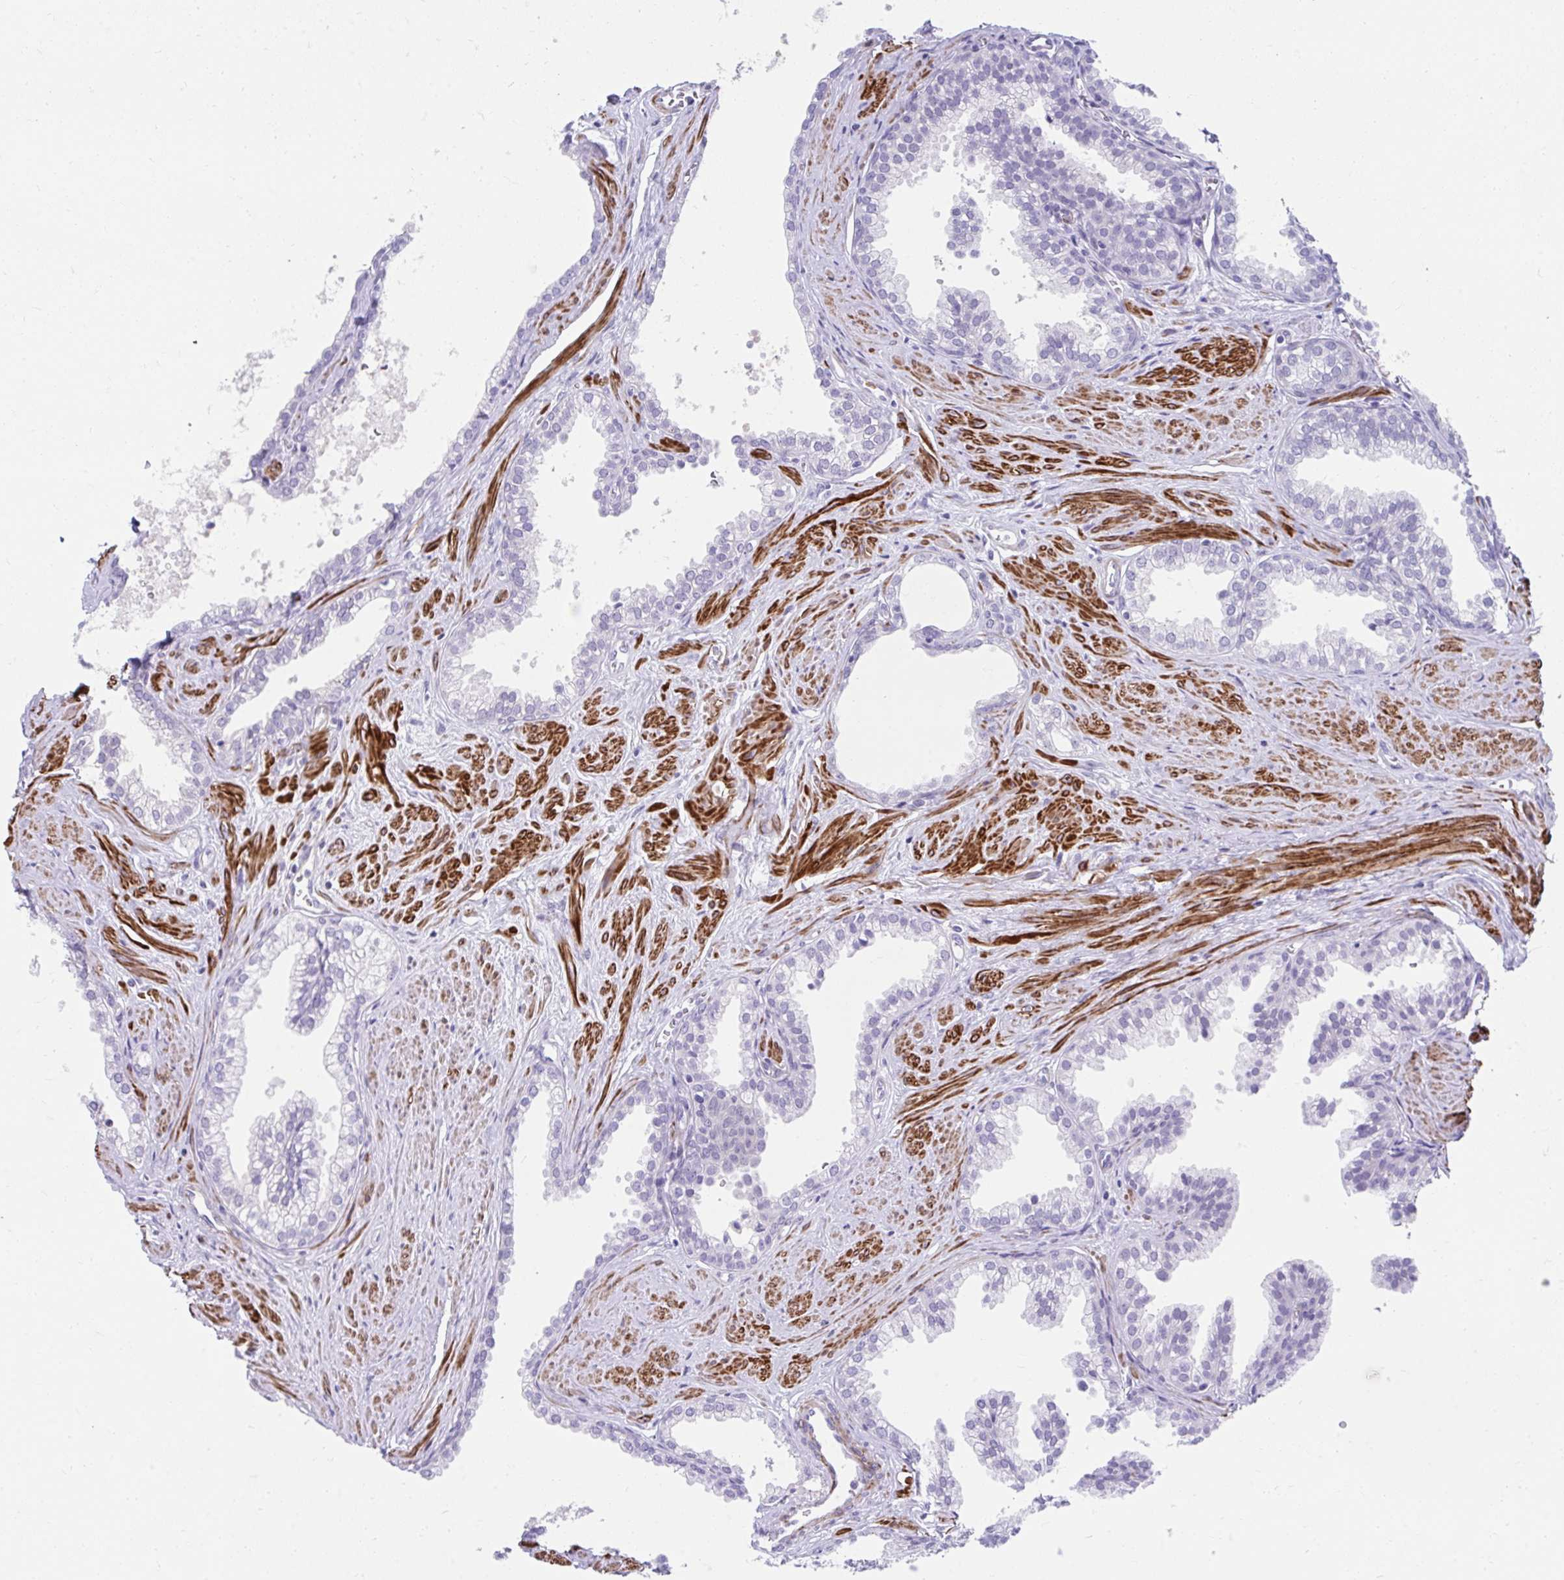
{"staining": {"intensity": "negative", "quantity": "none", "location": "none"}, "tissue": "prostate", "cell_type": "Glandular cells", "image_type": "normal", "snomed": [{"axis": "morphology", "description": "Normal tissue, NOS"}, {"axis": "topography", "description": "Prostate"}, {"axis": "topography", "description": "Peripheral nerve tissue"}], "caption": "Human prostate stained for a protein using IHC exhibits no positivity in glandular cells.", "gene": "CSTB", "patient": {"sex": "male", "age": 55}}